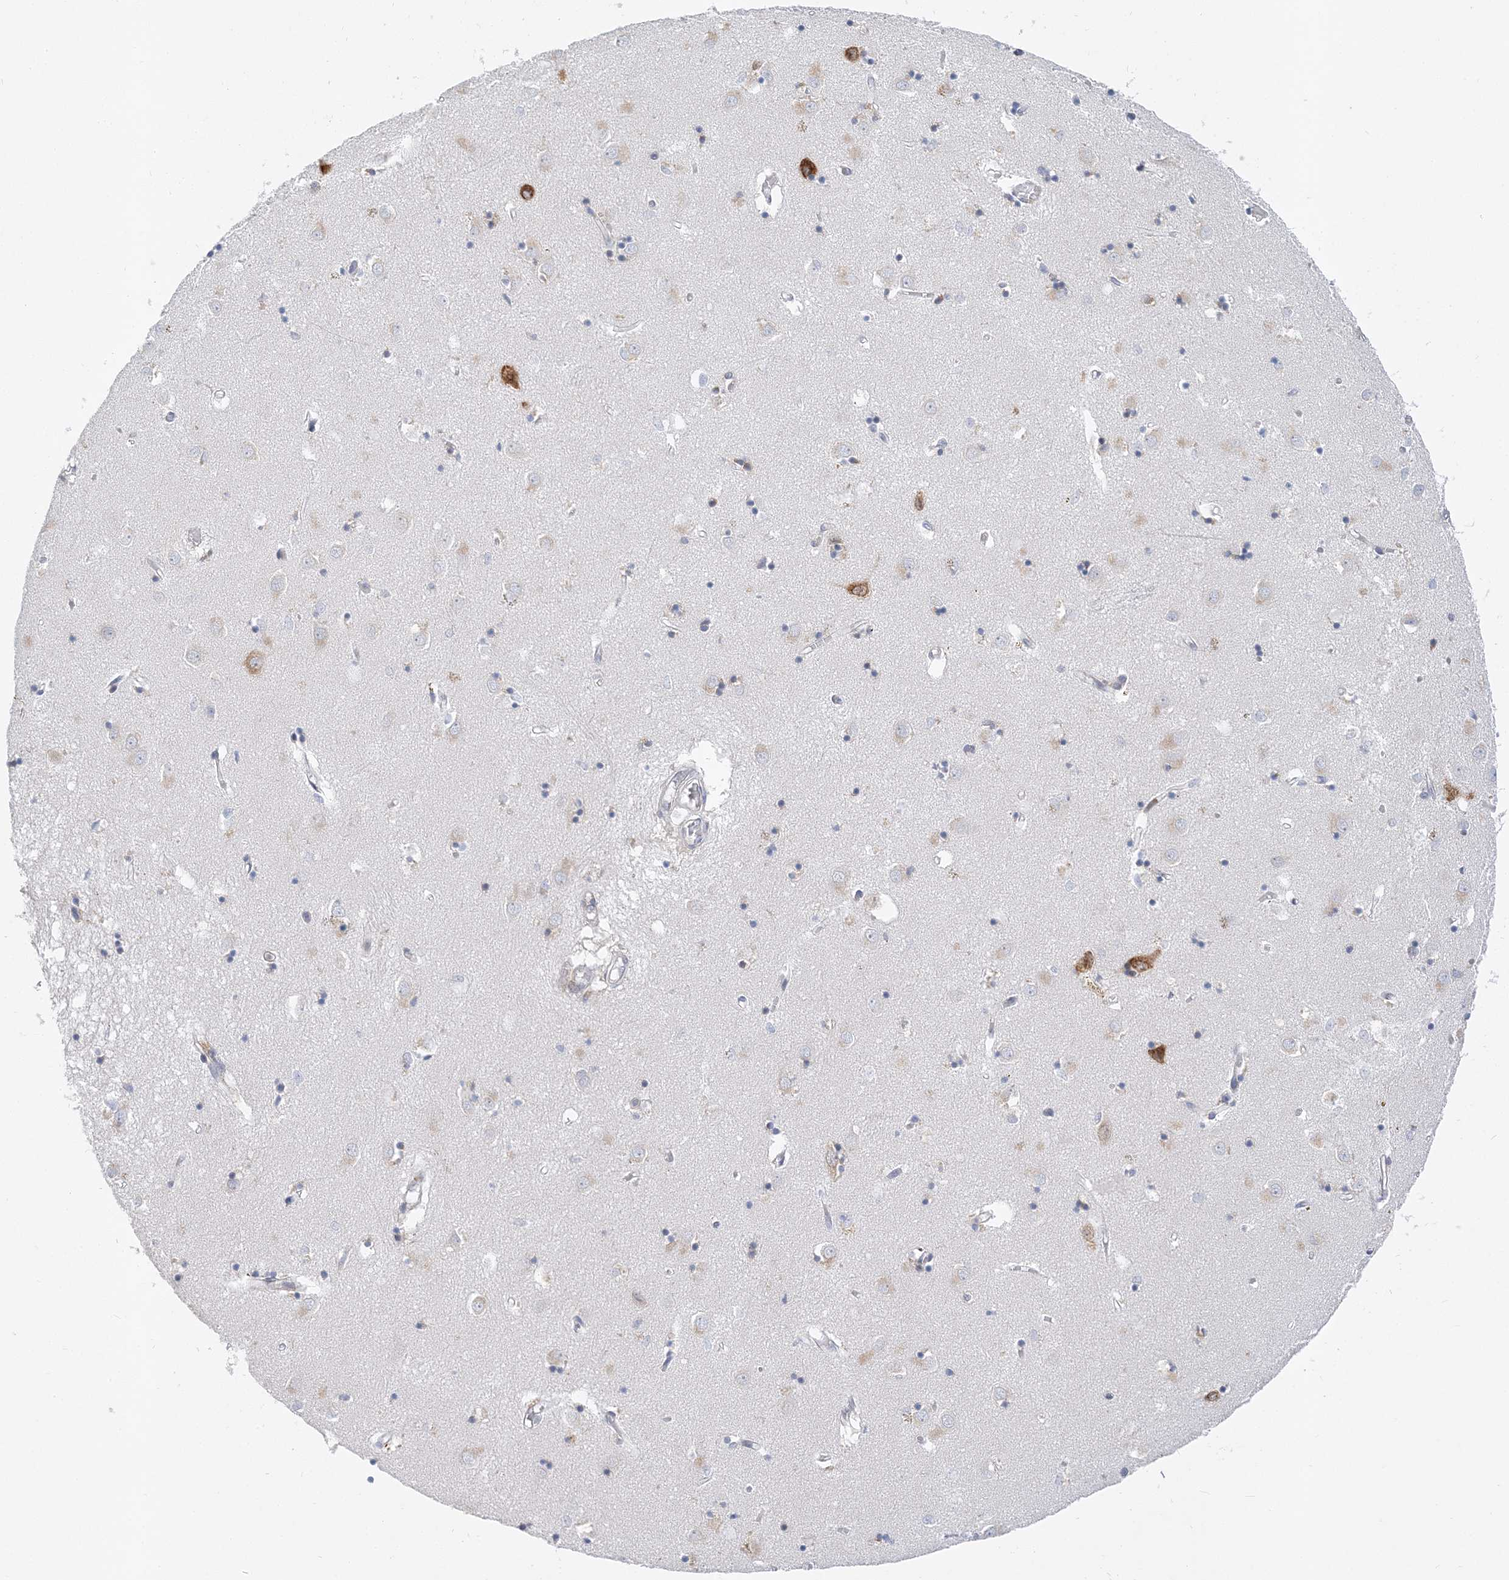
{"staining": {"intensity": "moderate", "quantity": "<25%", "location": "cytoplasmic/membranous"}, "tissue": "caudate", "cell_type": "Glial cells", "image_type": "normal", "snomed": [{"axis": "morphology", "description": "Normal tissue, NOS"}, {"axis": "topography", "description": "Lateral ventricle wall"}], "caption": "Immunohistochemical staining of benign human caudate displays low levels of moderate cytoplasmic/membranous positivity in approximately <25% of glial cells.", "gene": "LARP4B", "patient": {"sex": "male", "age": 70}}